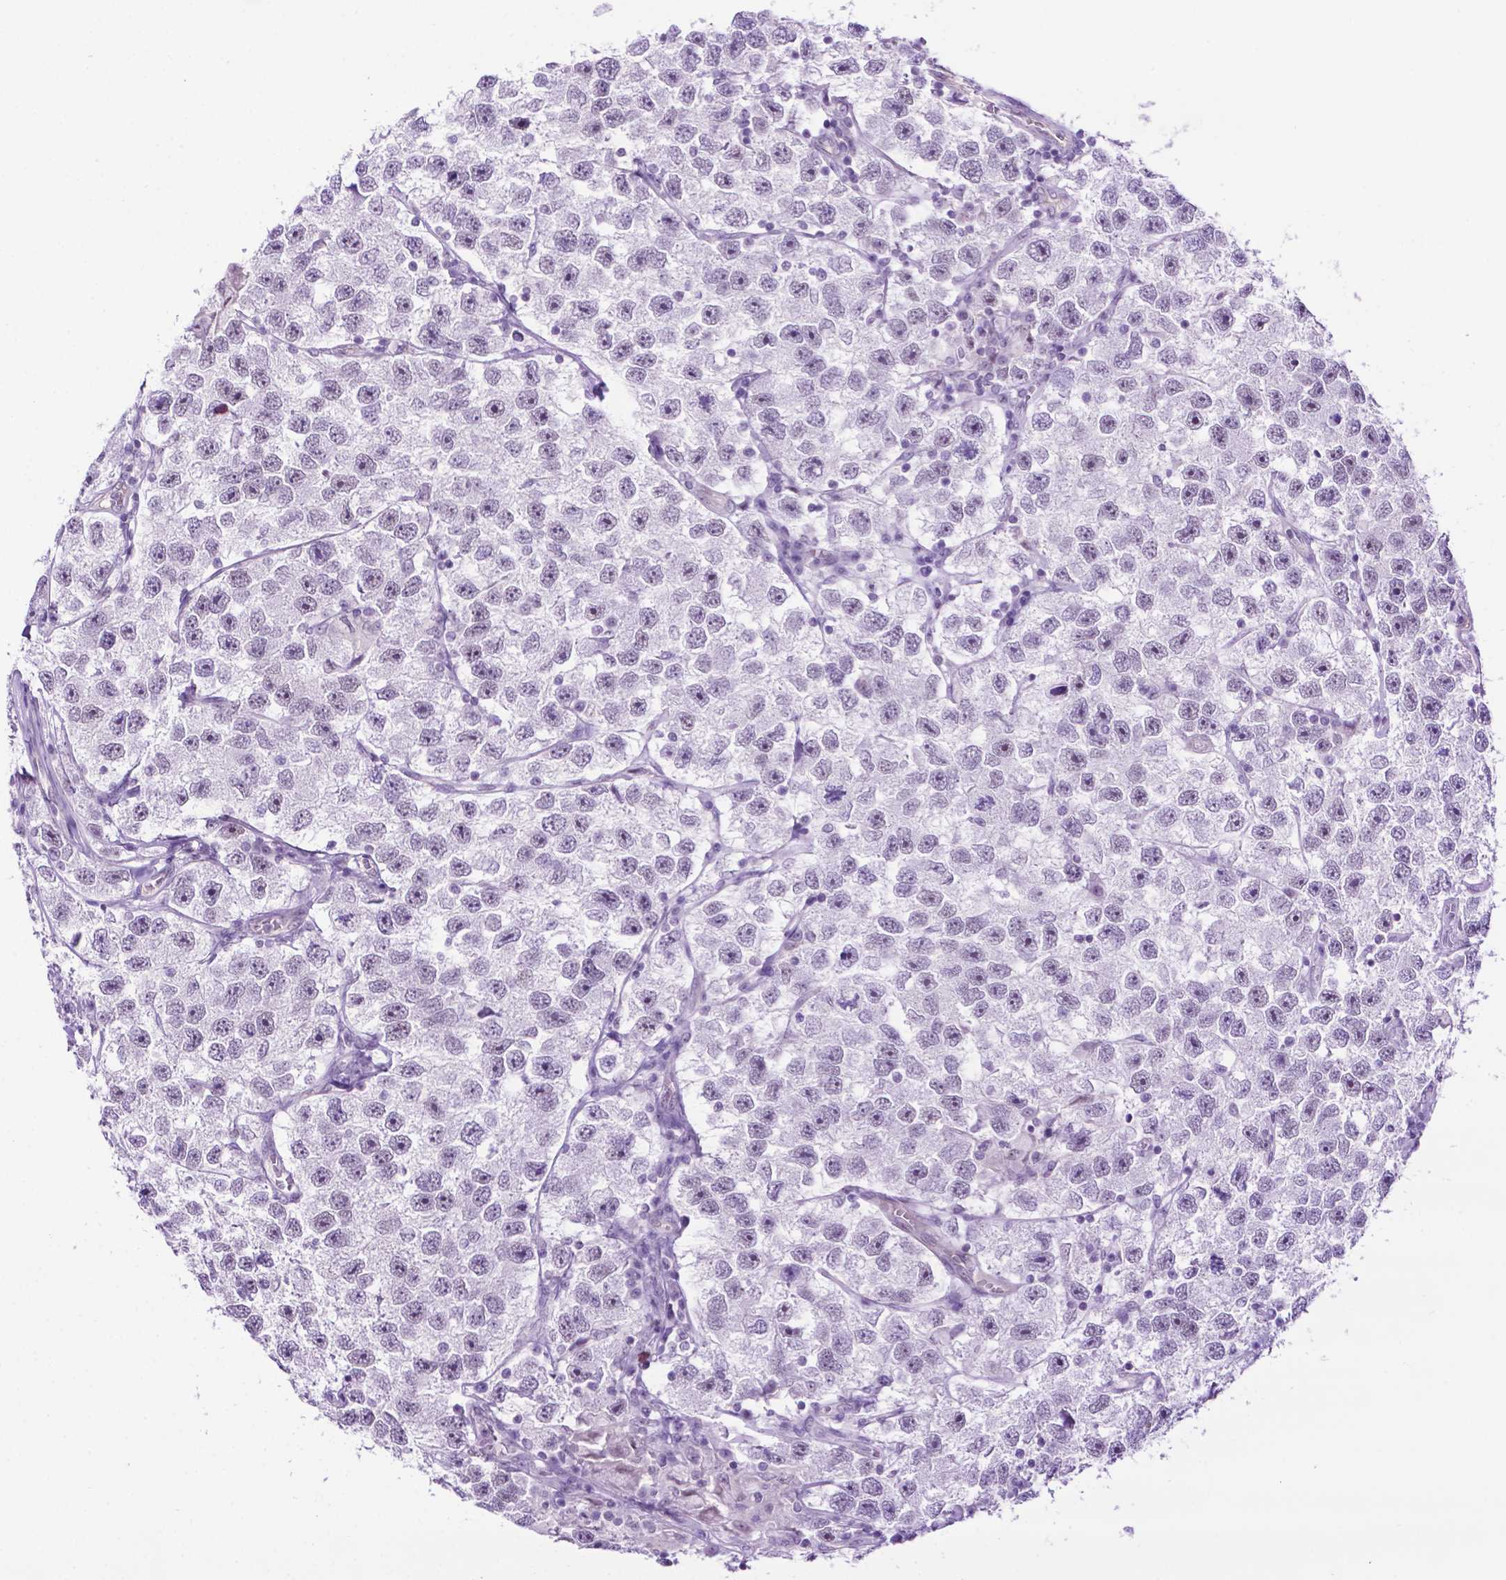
{"staining": {"intensity": "negative", "quantity": "none", "location": "none"}, "tissue": "testis cancer", "cell_type": "Tumor cells", "image_type": "cancer", "snomed": [{"axis": "morphology", "description": "Seminoma, NOS"}, {"axis": "topography", "description": "Testis"}], "caption": "The immunohistochemistry image has no significant positivity in tumor cells of testis cancer tissue.", "gene": "TACSTD2", "patient": {"sex": "male", "age": 26}}